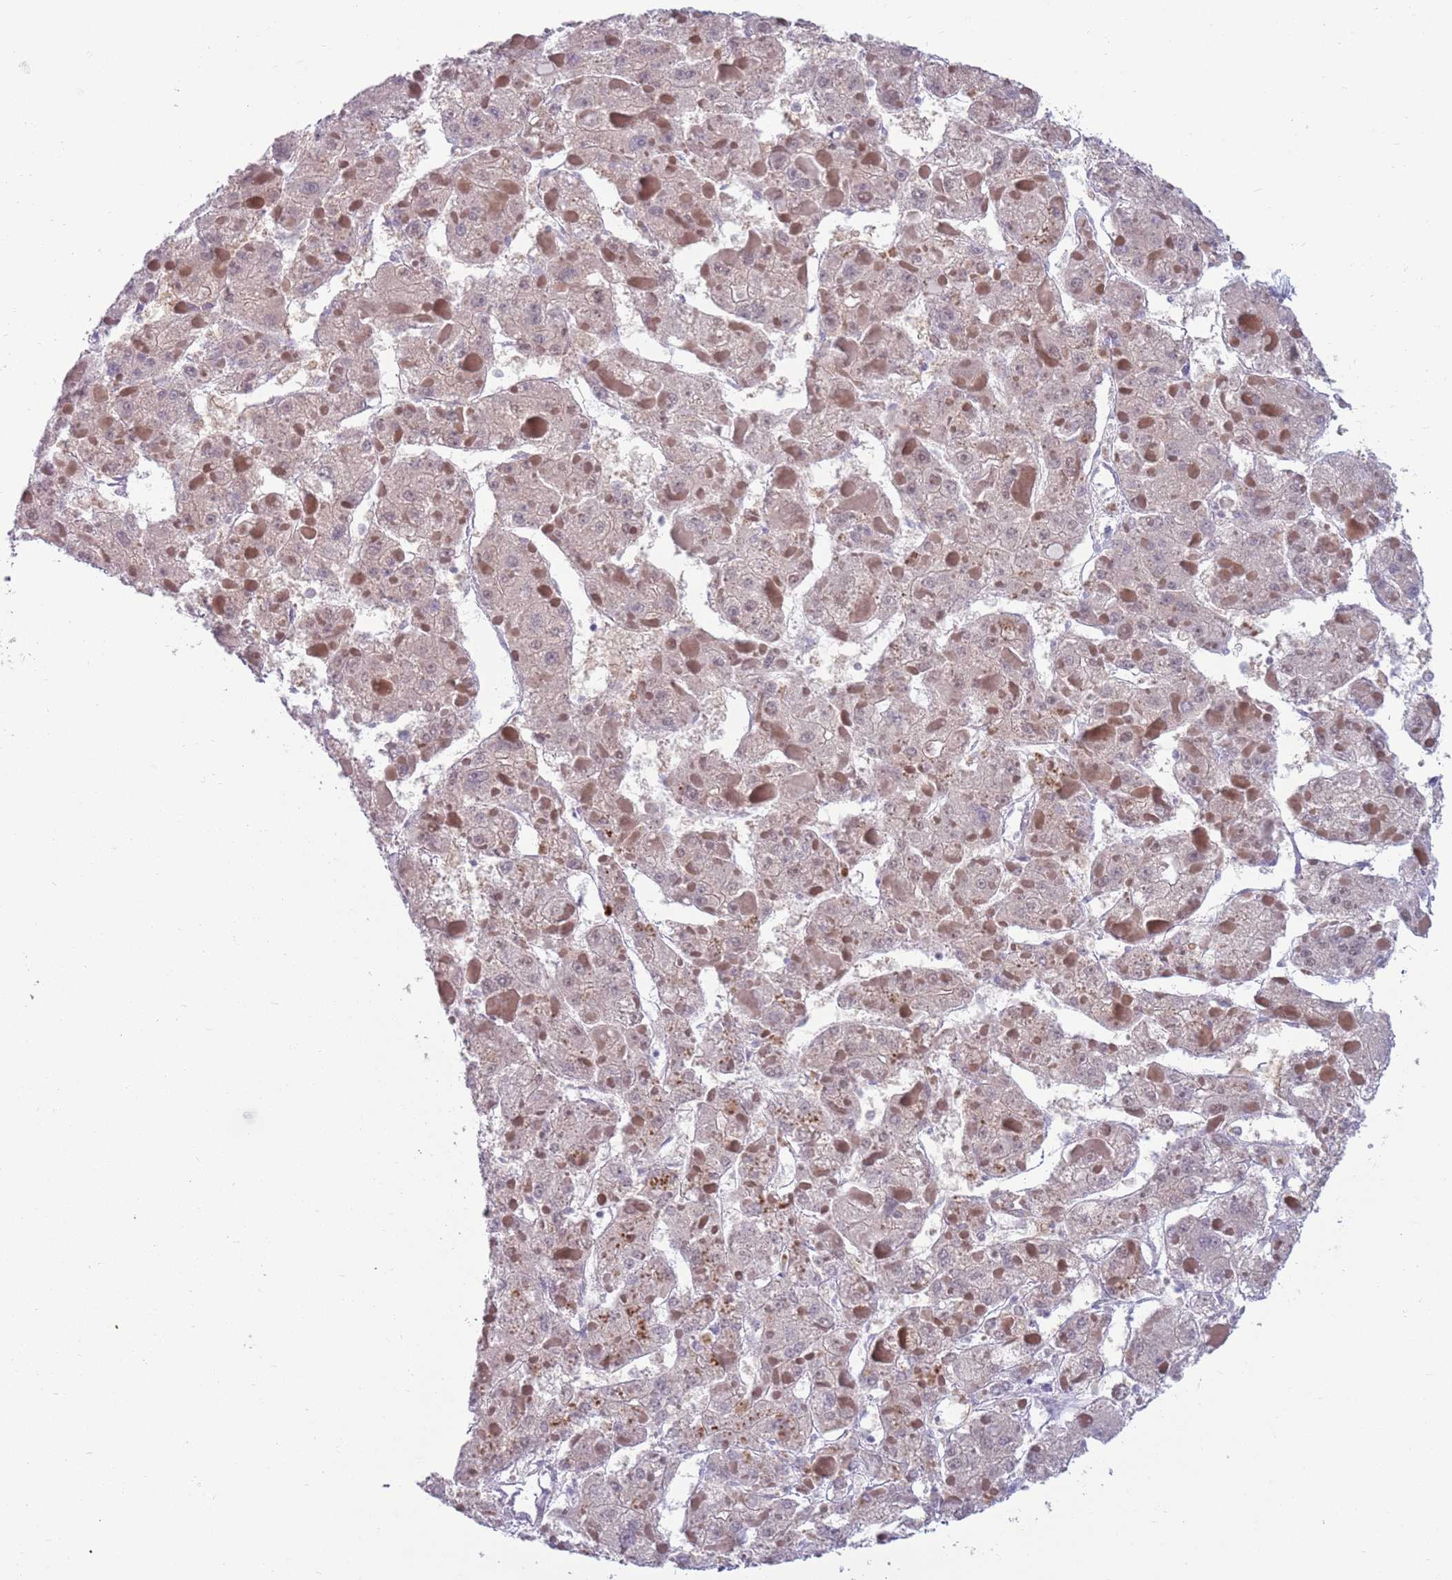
{"staining": {"intensity": "negative", "quantity": "none", "location": "none"}, "tissue": "liver cancer", "cell_type": "Tumor cells", "image_type": "cancer", "snomed": [{"axis": "morphology", "description": "Carcinoma, Hepatocellular, NOS"}, {"axis": "topography", "description": "Liver"}], "caption": "Immunohistochemistry (IHC) histopathology image of human liver cancer (hepatocellular carcinoma) stained for a protein (brown), which displays no positivity in tumor cells. (Stains: DAB IHC with hematoxylin counter stain, Microscopy: brightfield microscopy at high magnification).", "gene": "CLNS1A", "patient": {"sex": "female", "age": 73}}